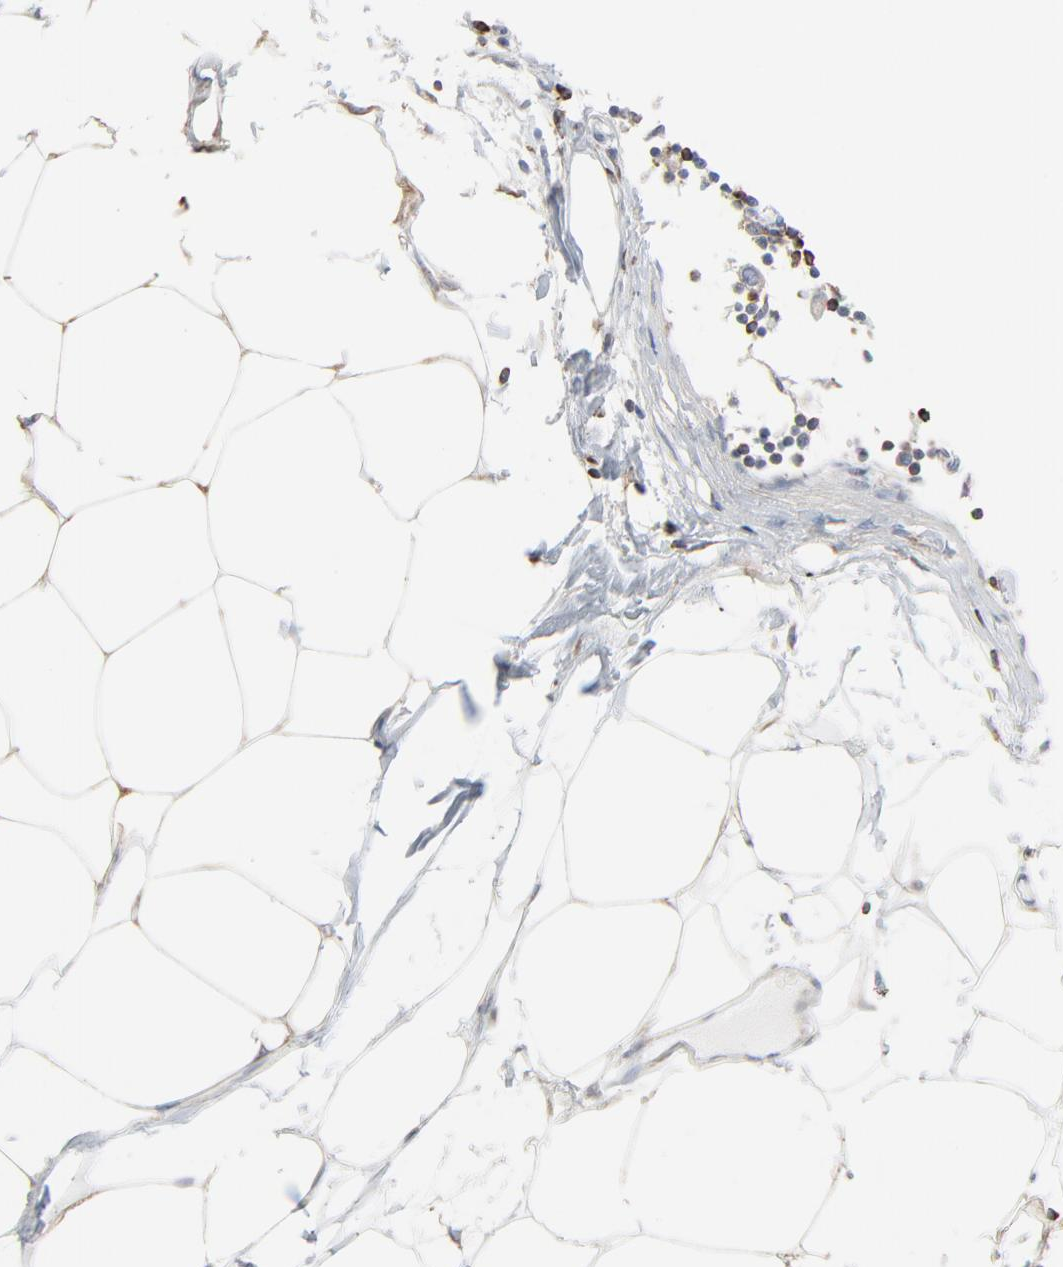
{"staining": {"intensity": "moderate", "quantity": "<25%", "location": "cytoplasmic/membranous"}, "tissue": "adipose tissue", "cell_type": "Adipocytes", "image_type": "normal", "snomed": [{"axis": "morphology", "description": "Normal tissue, NOS"}, {"axis": "morphology", "description": "Adenocarcinoma, NOS"}, {"axis": "topography", "description": "Colon"}, {"axis": "topography", "description": "Peripheral nerve tissue"}], "caption": "Normal adipose tissue displays moderate cytoplasmic/membranous expression in about <25% of adipocytes.", "gene": "OPTN", "patient": {"sex": "male", "age": 14}}